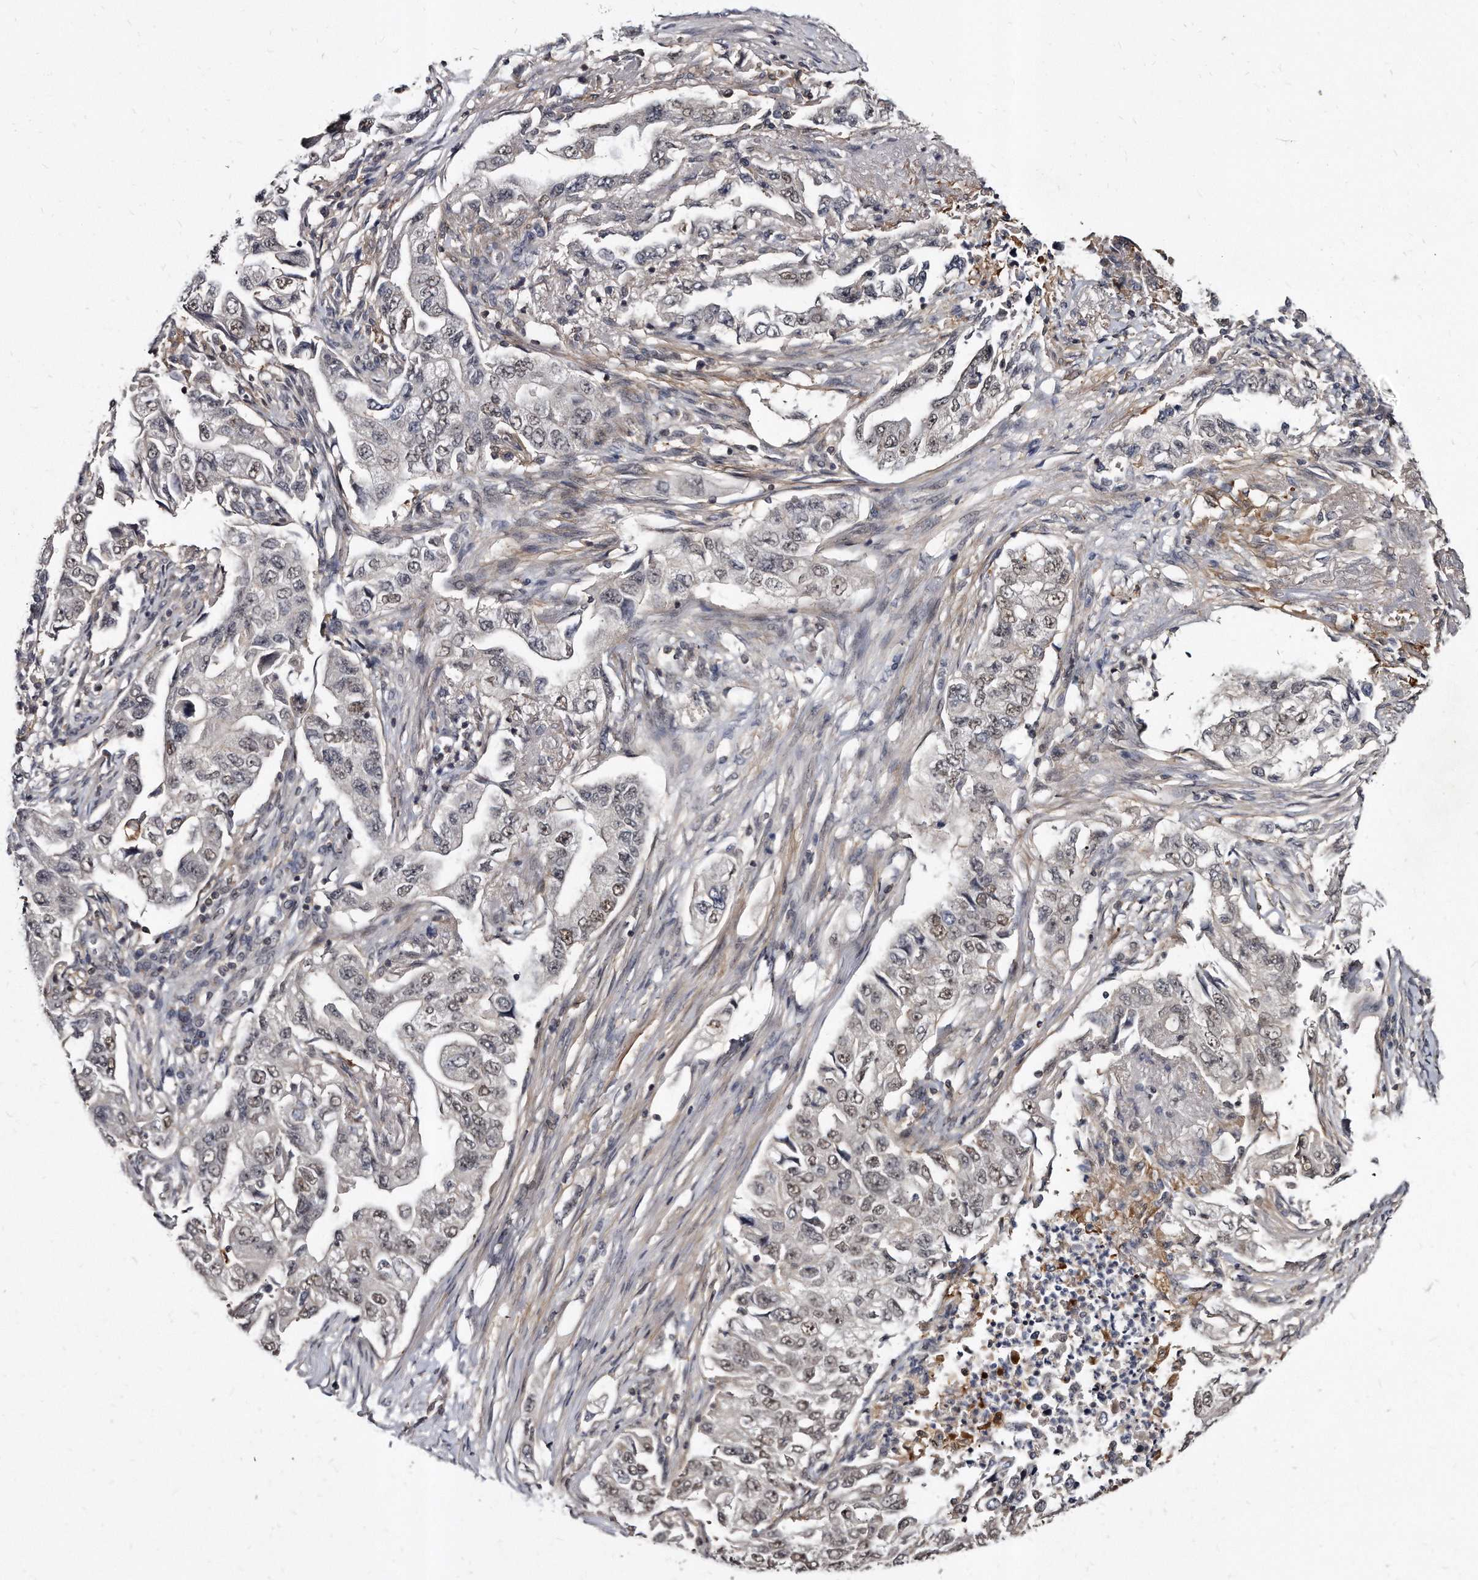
{"staining": {"intensity": "moderate", "quantity": "25%-75%", "location": "nuclear"}, "tissue": "lung cancer", "cell_type": "Tumor cells", "image_type": "cancer", "snomed": [{"axis": "morphology", "description": "Adenocarcinoma, NOS"}, {"axis": "topography", "description": "Lung"}], "caption": "An image showing moderate nuclear staining in about 25%-75% of tumor cells in lung adenocarcinoma, as visualized by brown immunohistochemical staining.", "gene": "KLHDC3", "patient": {"sex": "female", "age": 51}}